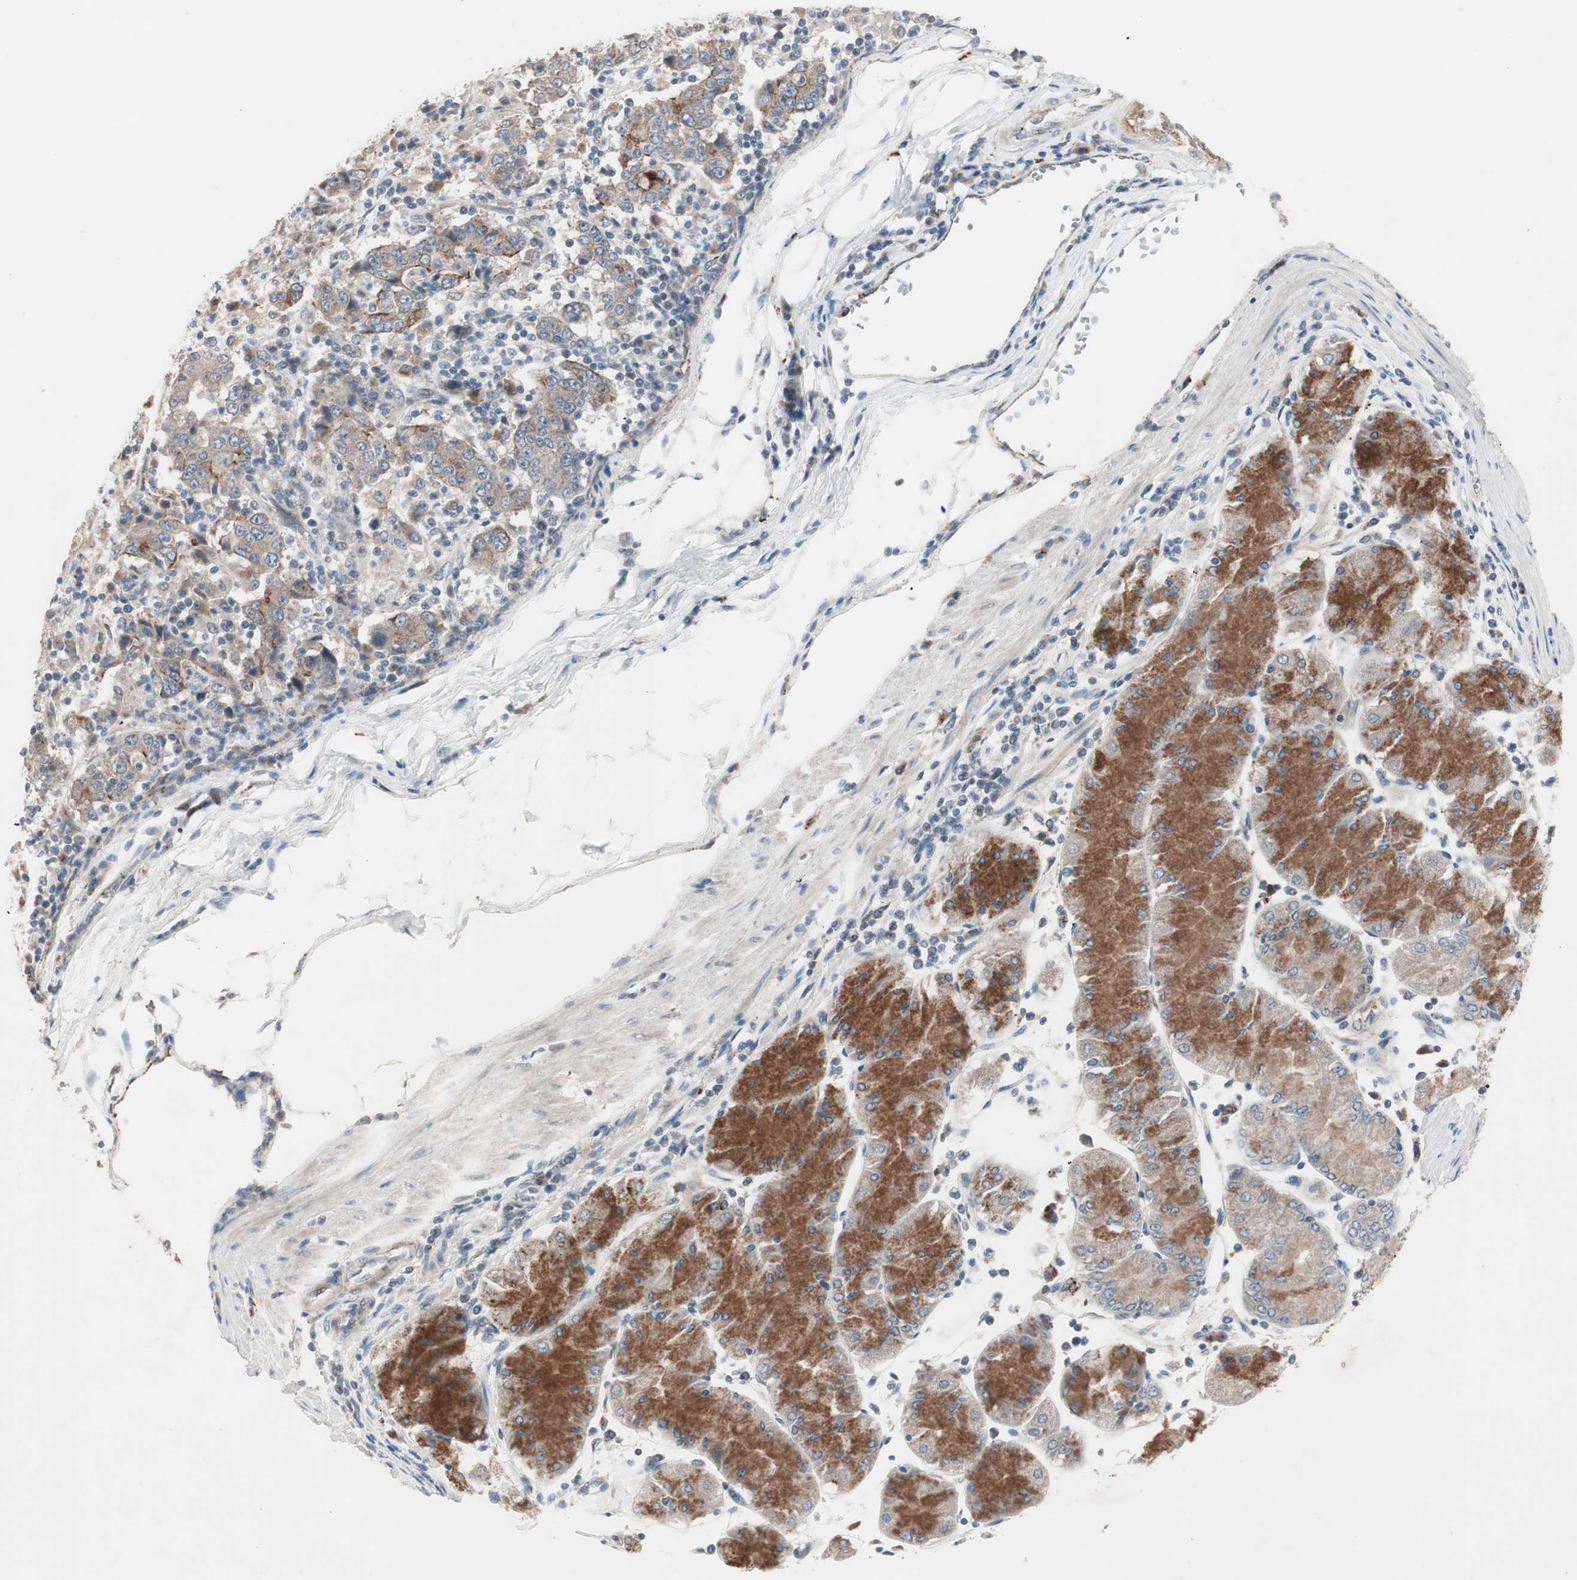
{"staining": {"intensity": "moderate", "quantity": "25%-75%", "location": "cytoplasmic/membranous"}, "tissue": "stomach cancer", "cell_type": "Tumor cells", "image_type": "cancer", "snomed": [{"axis": "morphology", "description": "Normal tissue, NOS"}, {"axis": "morphology", "description": "Adenocarcinoma, NOS"}, {"axis": "topography", "description": "Stomach, upper"}, {"axis": "topography", "description": "Stomach"}], "caption": "Immunohistochemical staining of adenocarcinoma (stomach) demonstrates medium levels of moderate cytoplasmic/membranous protein staining in approximately 25%-75% of tumor cells. The protein of interest is stained brown, and the nuclei are stained in blue (DAB (3,3'-diaminobenzidine) IHC with brightfield microscopy, high magnification).", "gene": "FGFR4", "patient": {"sex": "male", "age": 59}}